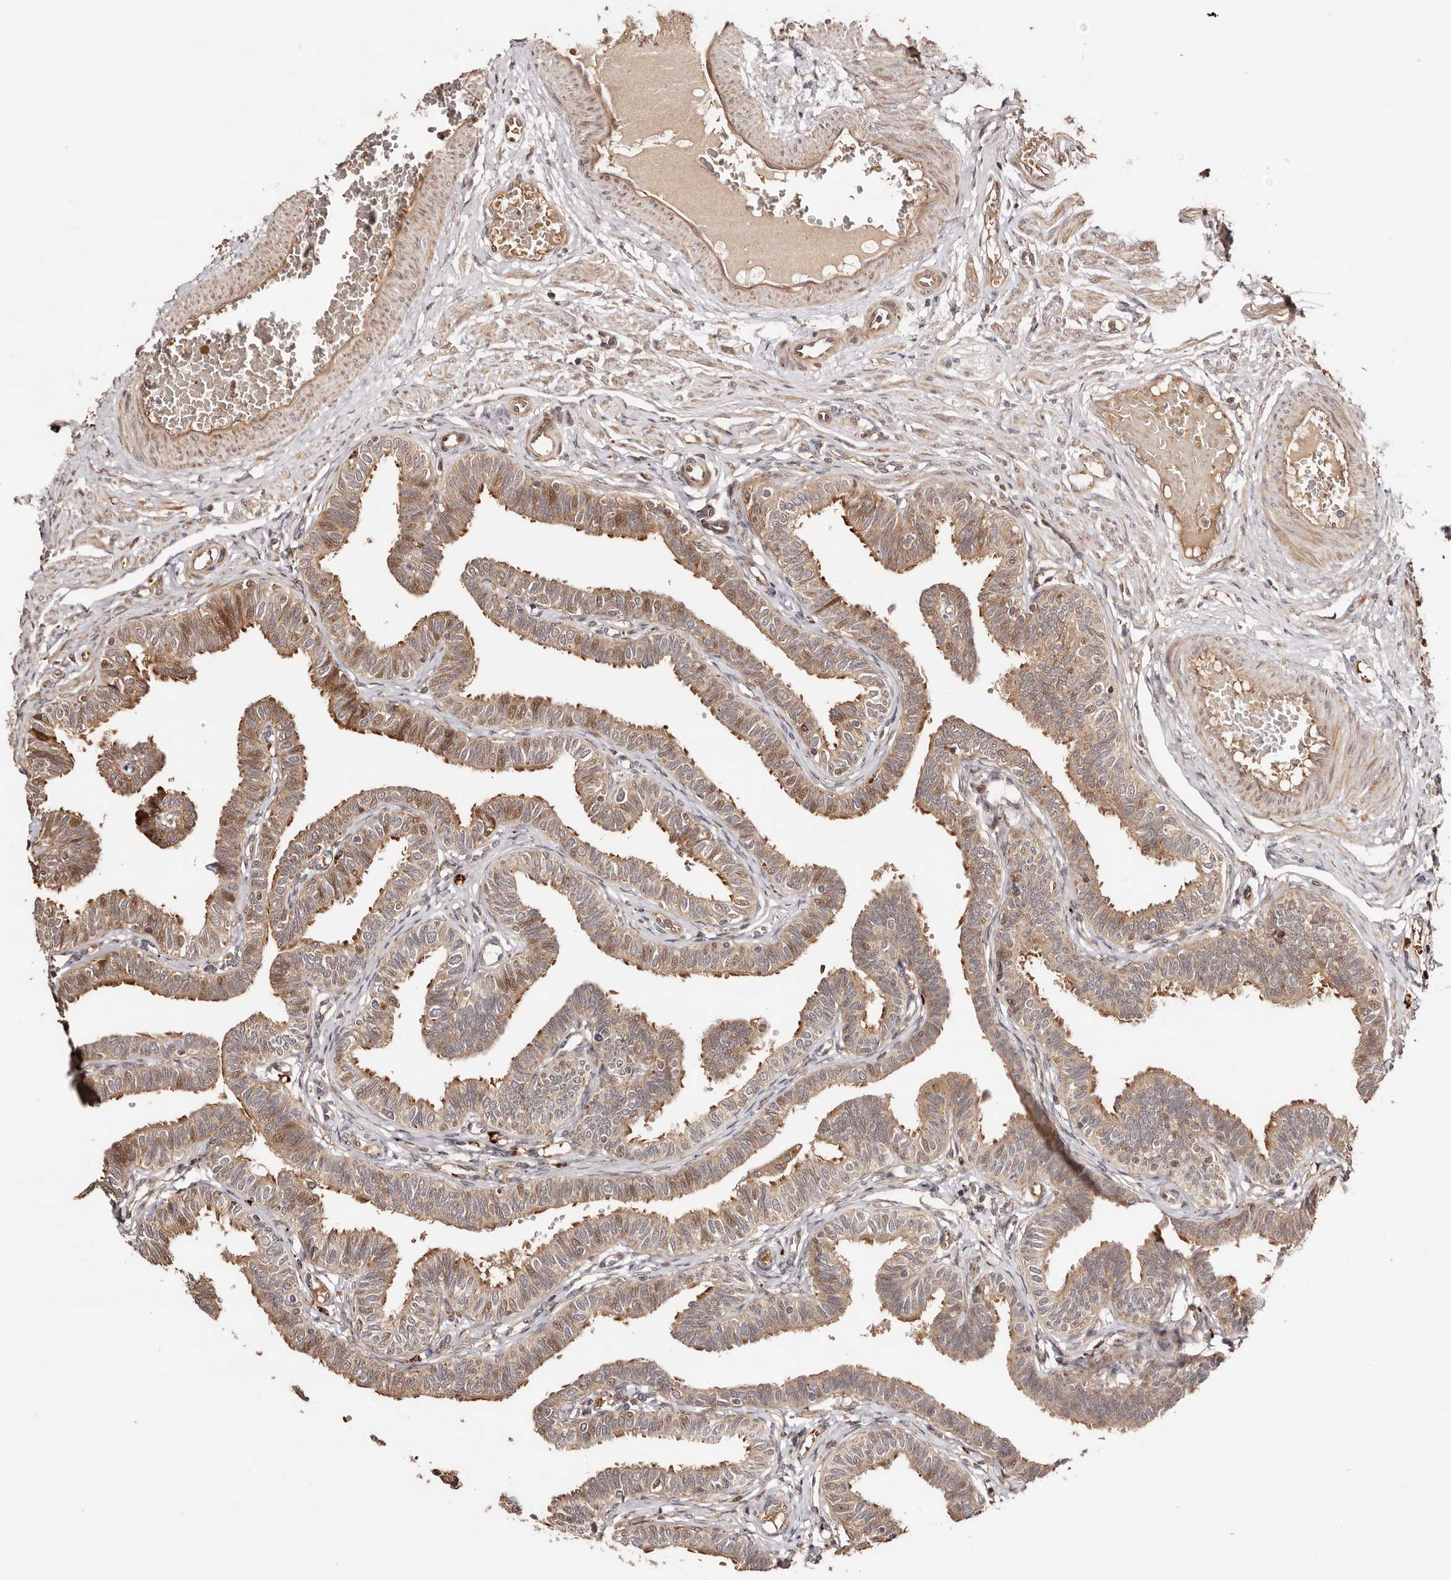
{"staining": {"intensity": "moderate", "quantity": ">75%", "location": "cytoplasmic/membranous,nuclear"}, "tissue": "fallopian tube", "cell_type": "Glandular cells", "image_type": "normal", "snomed": [{"axis": "morphology", "description": "Normal tissue, NOS"}, {"axis": "topography", "description": "Fallopian tube"}, {"axis": "topography", "description": "Ovary"}], "caption": "High-magnification brightfield microscopy of benign fallopian tube stained with DAB (brown) and counterstained with hematoxylin (blue). glandular cells exhibit moderate cytoplasmic/membranous,nuclear staining is present in about>75% of cells. (brown staining indicates protein expression, while blue staining denotes nuclei).", "gene": "PTPN22", "patient": {"sex": "female", "age": 23}}